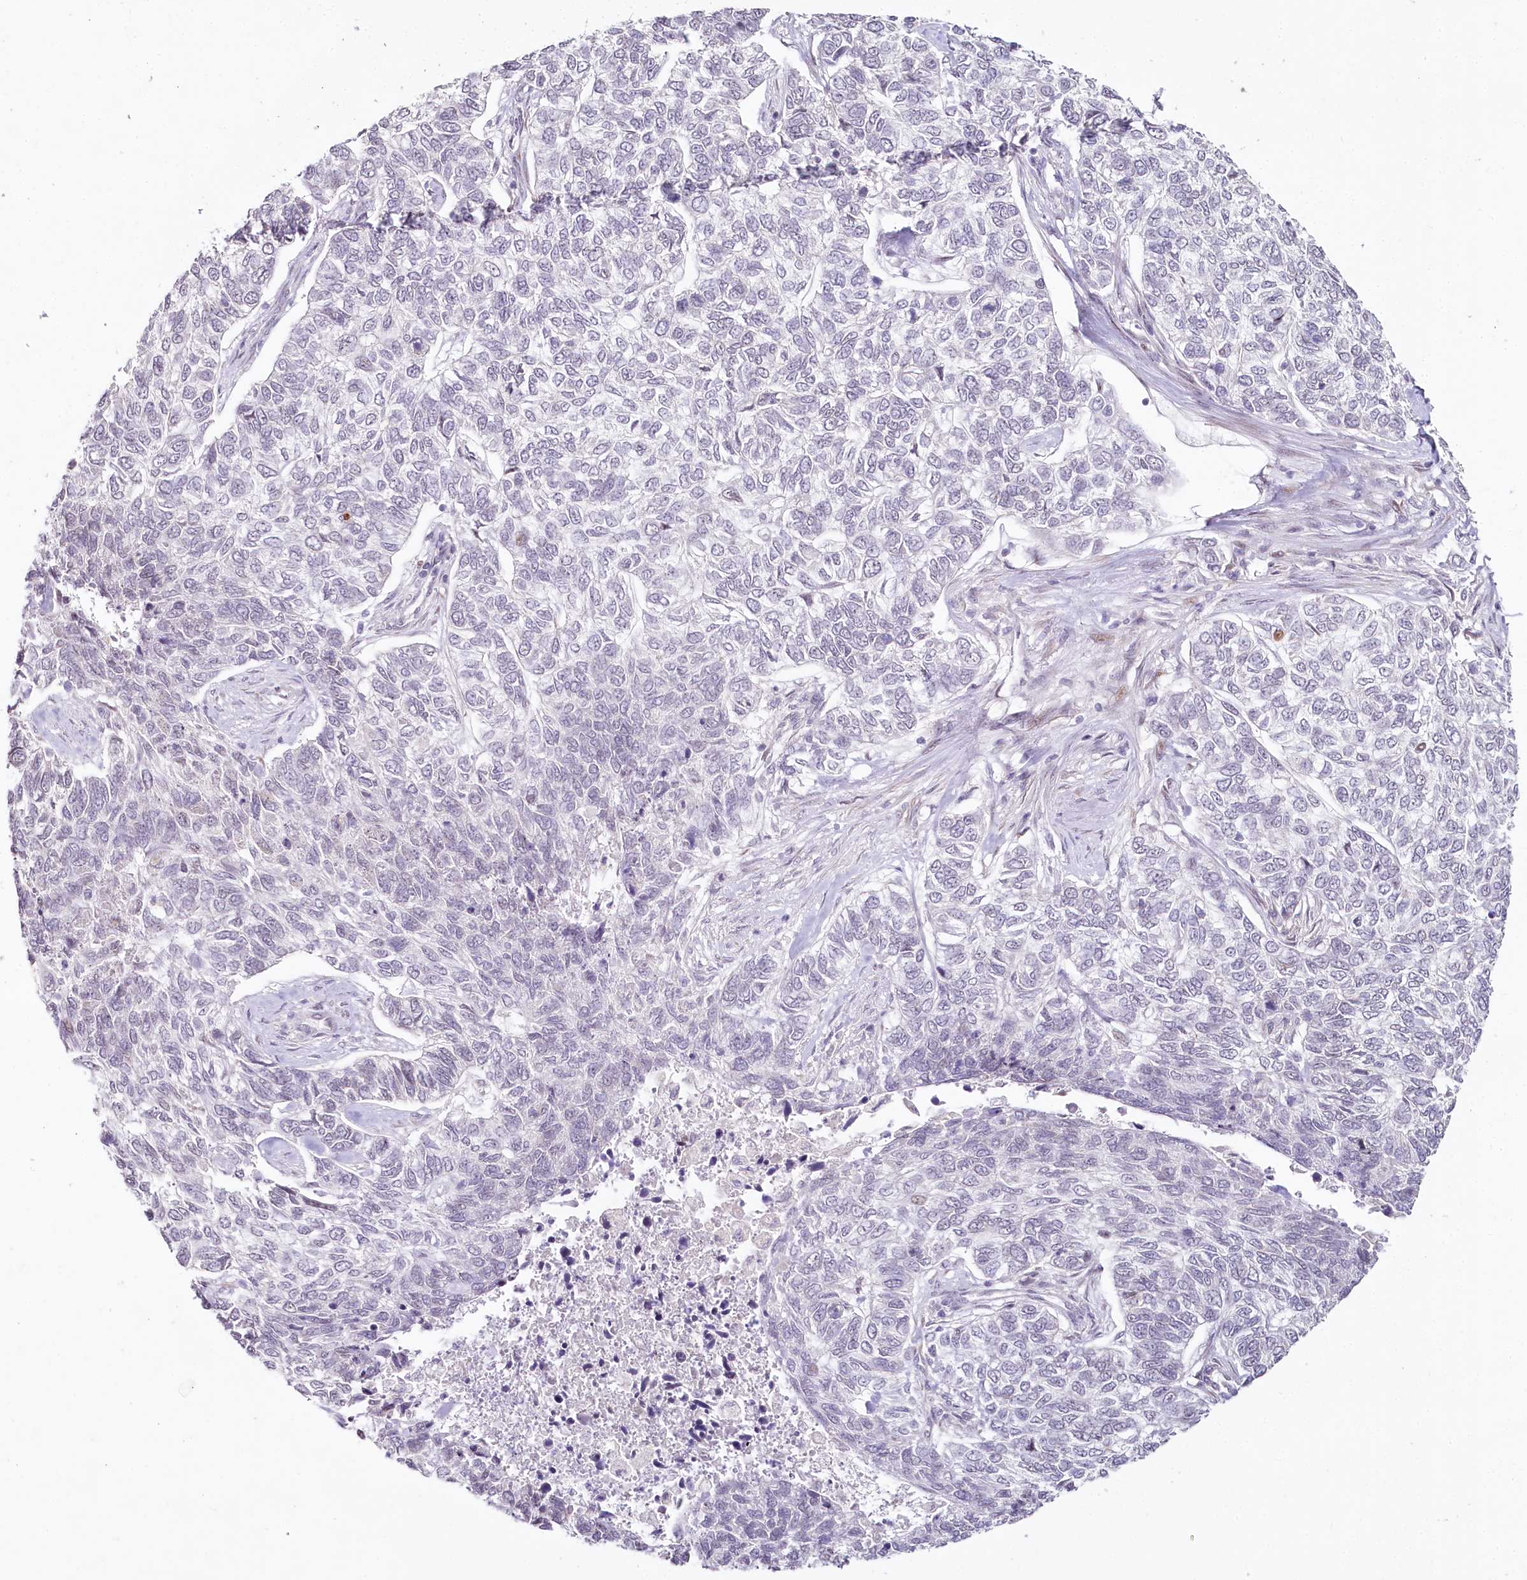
{"staining": {"intensity": "negative", "quantity": "none", "location": "none"}, "tissue": "skin cancer", "cell_type": "Tumor cells", "image_type": "cancer", "snomed": [{"axis": "morphology", "description": "Basal cell carcinoma"}, {"axis": "topography", "description": "Skin"}], "caption": "This is an IHC image of human skin basal cell carcinoma. There is no expression in tumor cells.", "gene": "HPD", "patient": {"sex": "female", "age": 65}}